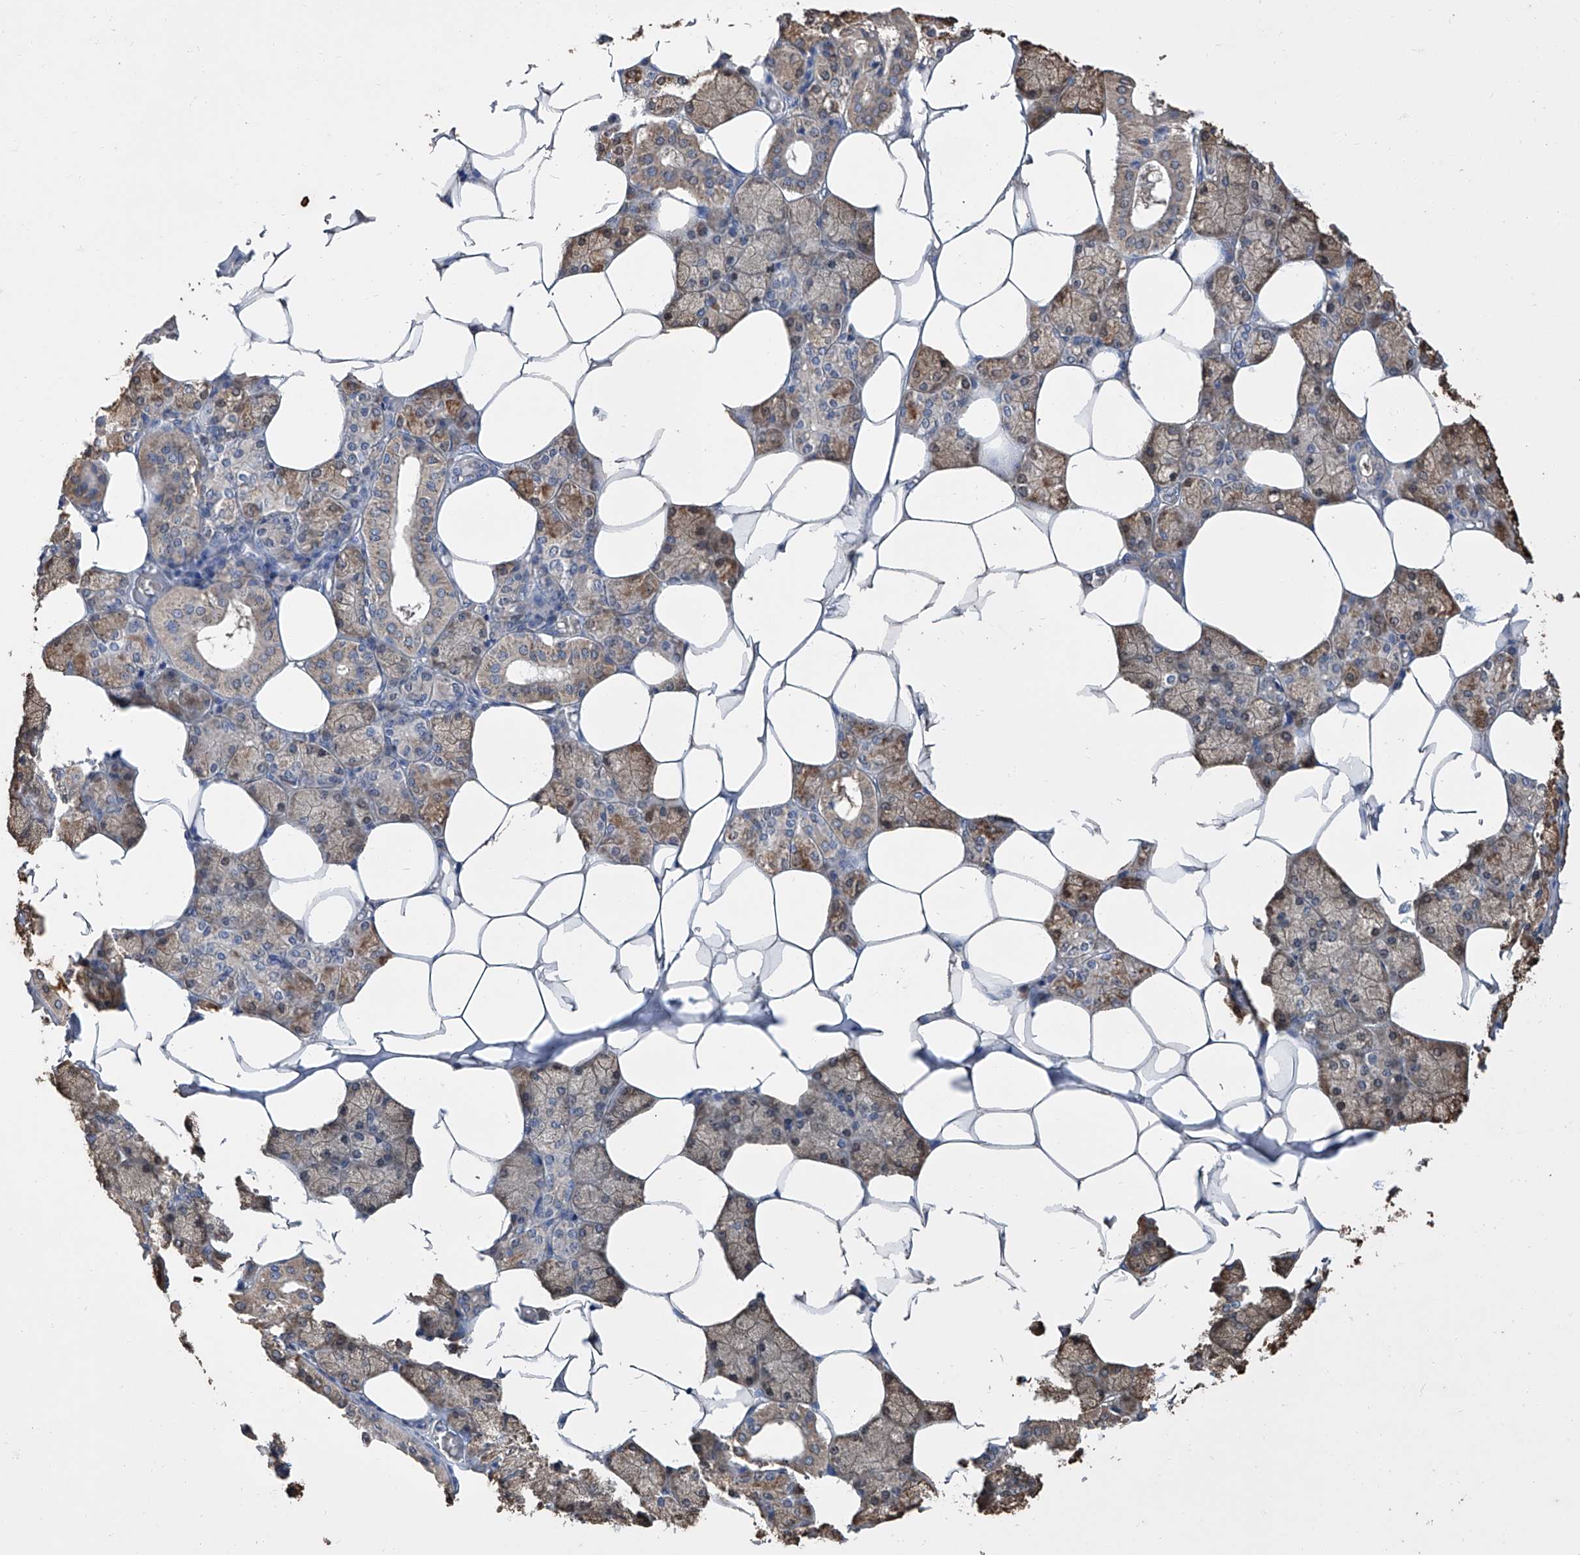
{"staining": {"intensity": "moderate", "quantity": "25%-75%", "location": "cytoplasmic/membranous"}, "tissue": "salivary gland", "cell_type": "Glandular cells", "image_type": "normal", "snomed": [{"axis": "morphology", "description": "Normal tissue, NOS"}, {"axis": "topography", "description": "Salivary gland"}], "caption": "Immunohistochemical staining of benign salivary gland shows medium levels of moderate cytoplasmic/membranous expression in approximately 25%-75% of glandular cells. (Stains: DAB (3,3'-diaminobenzidine) in brown, nuclei in blue, Microscopy: brightfield microscopy at high magnification).", "gene": "GPT", "patient": {"sex": "male", "age": 62}}